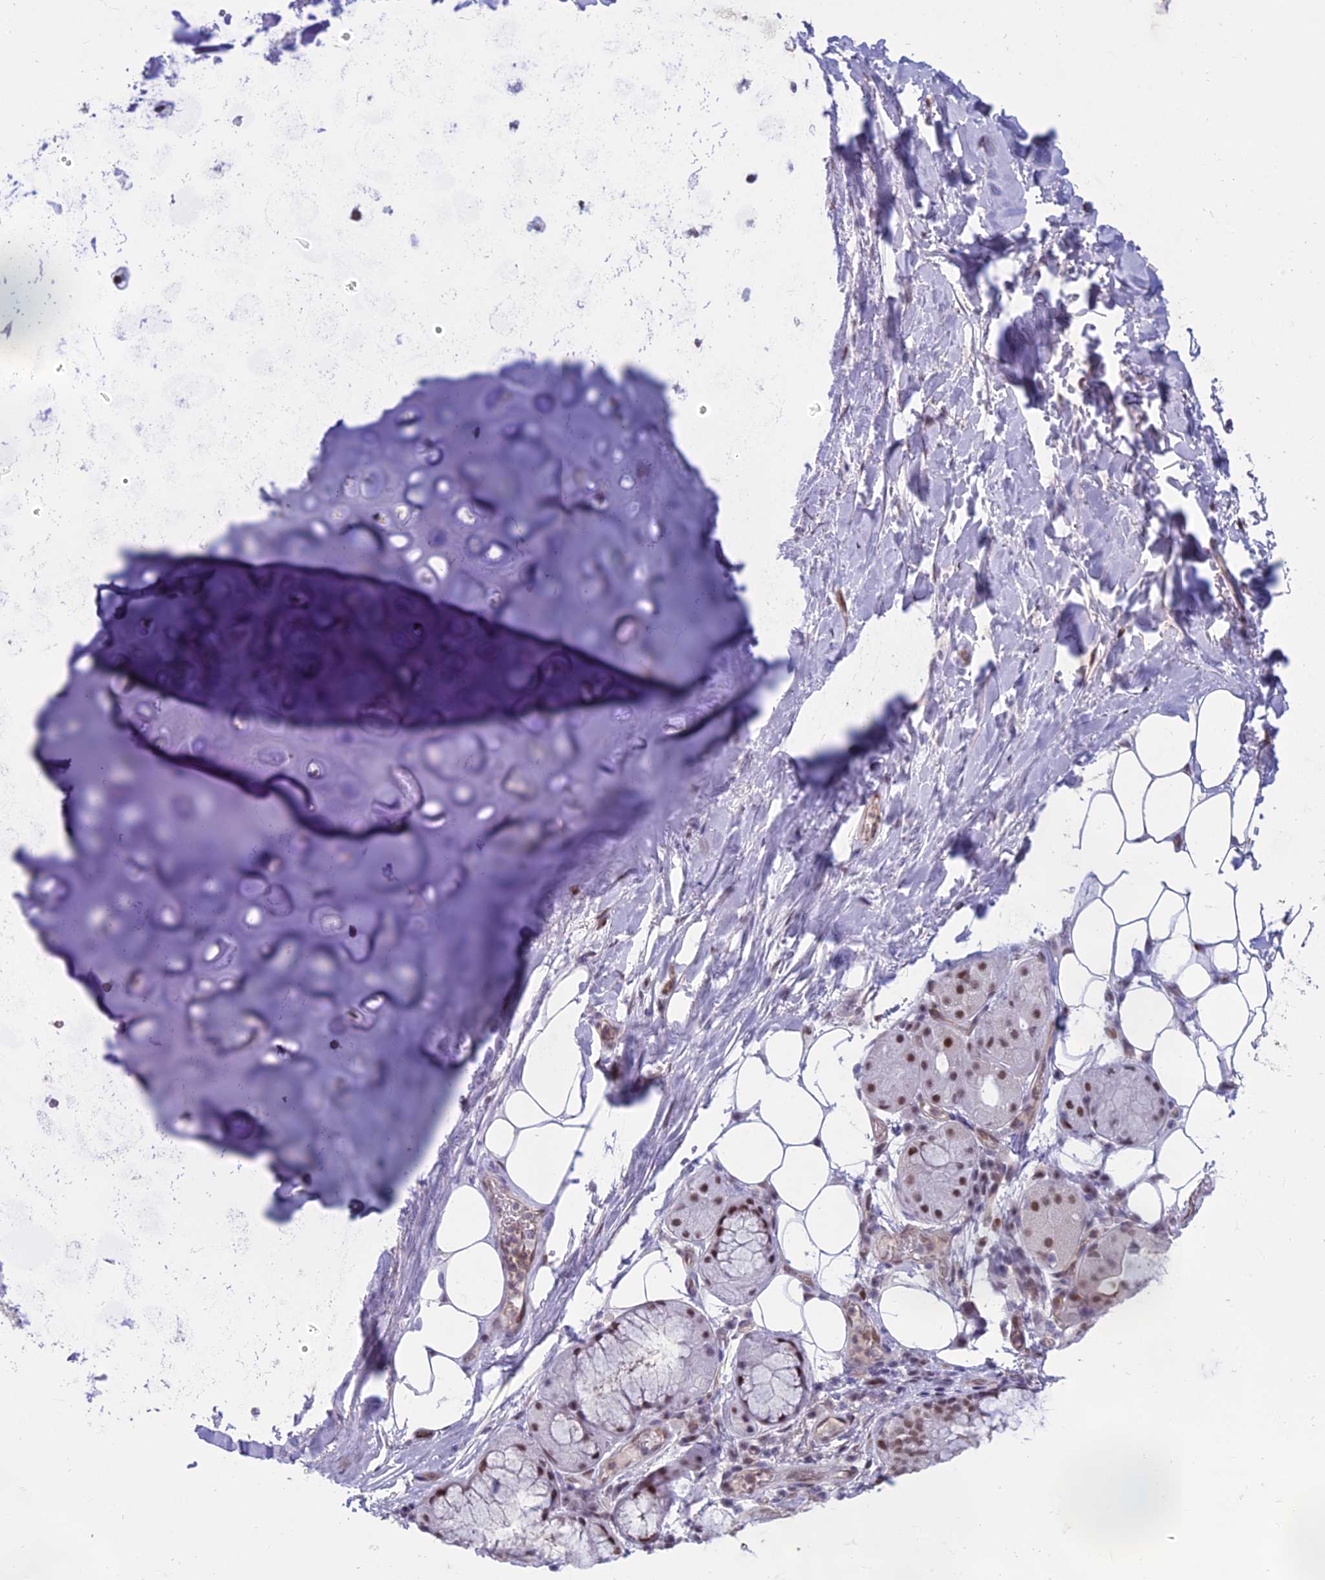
{"staining": {"intensity": "moderate", "quantity": "<25%", "location": "cytoplasmic/membranous"}, "tissue": "adipose tissue", "cell_type": "Adipocytes", "image_type": "normal", "snomed": [{"axis": "morphology", "description": "Normal tissue, NOS"}, {"axis": "topography", "description": "Lymph node"}, {"axis": "topography", "description": "Cartilage tissue"}, {"axis": "topography", "description": "Bronchus"}], "caption": "Protein expression analysis of benign adipose tissue demonstrates moderate cytoplasmic/membranous expression in approximately <25% of adipocytes.", "gene": "RANBP3", "patient": {"sex": "male", "age": 63}}